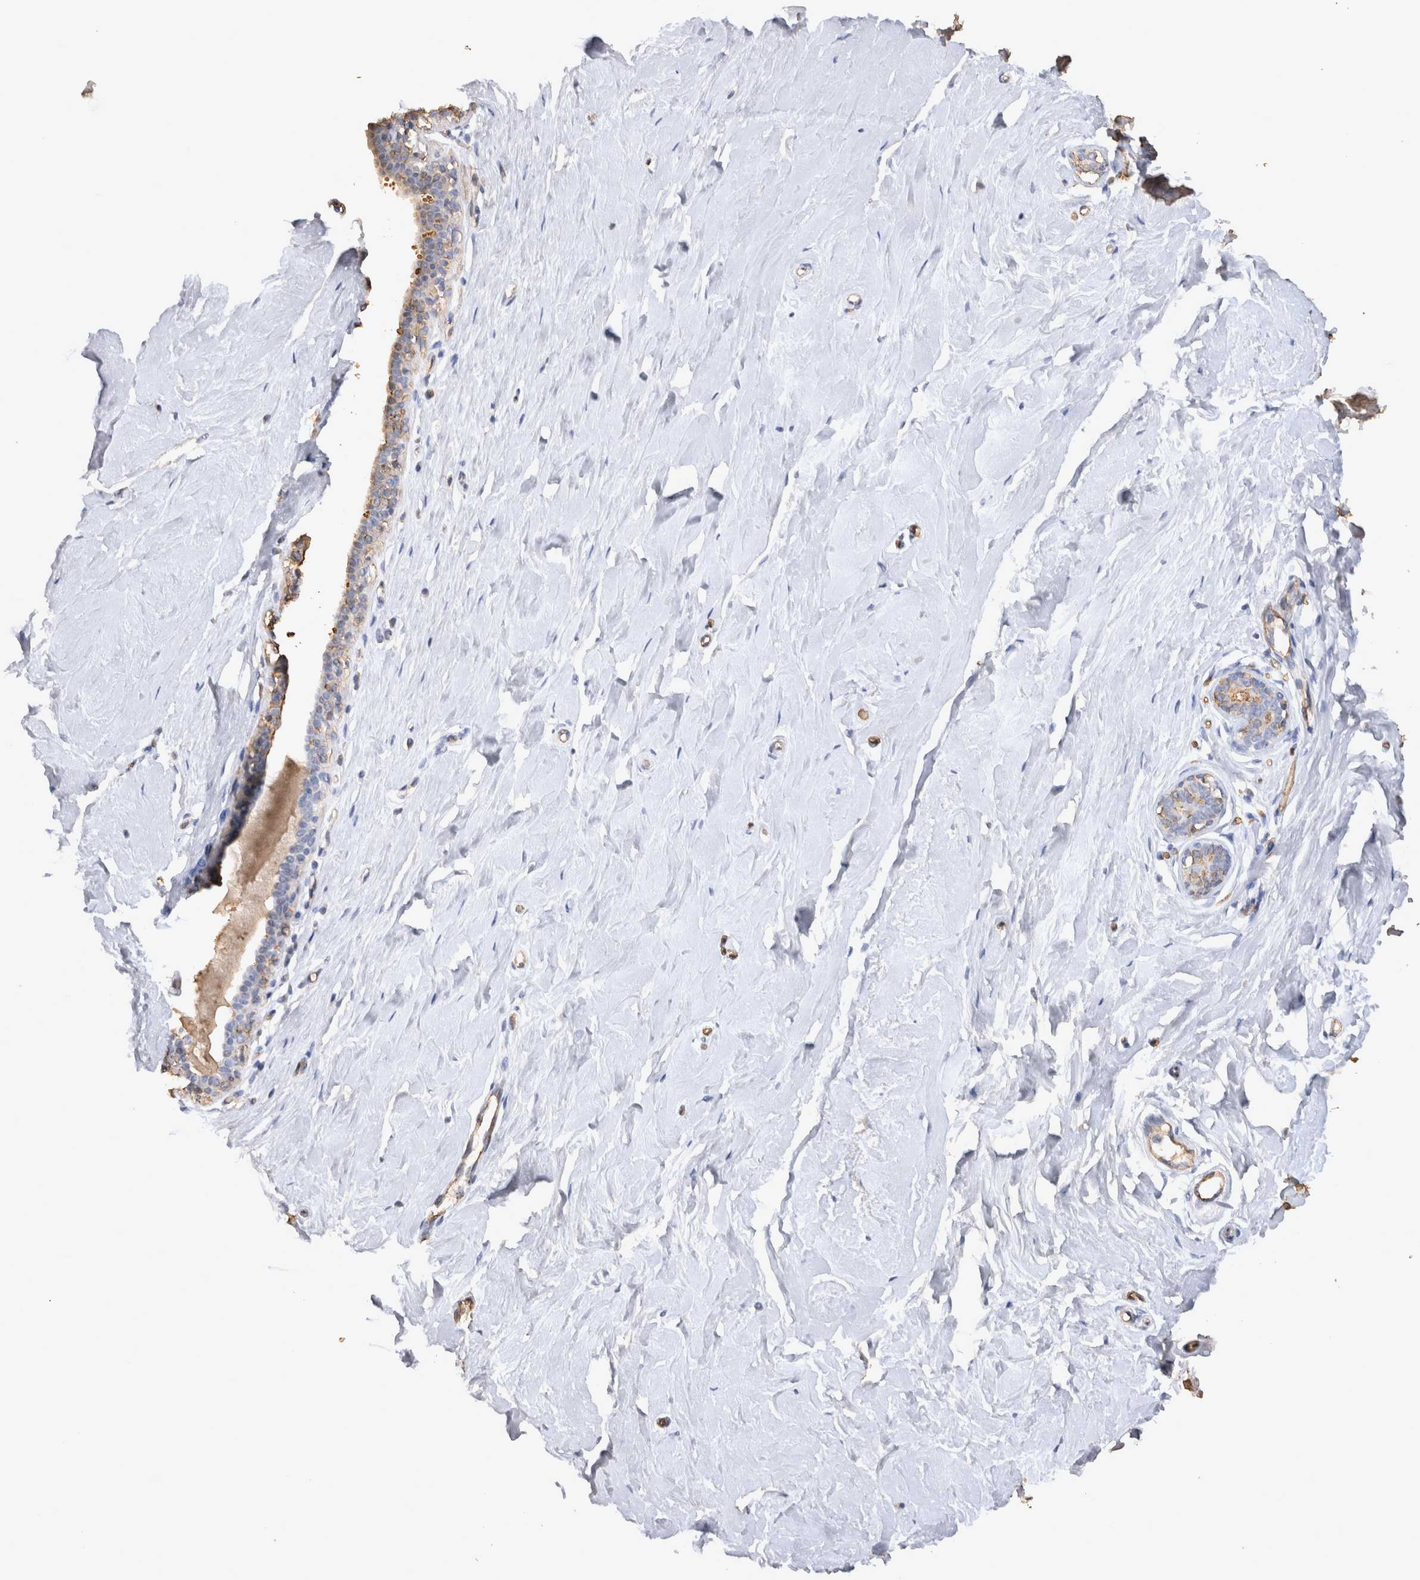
{"staining": {"intensity": "negative", "quantity": "none", "location": "none"}, "tissue": "breast", "cell_type": "Adipocytes", "image_type": "normal", "snomed": [{"axis": "morphology", "description": "Normal tissue, NOS"}, {"axis": "topography", "description": "Breast"}], "caption": "There is no significant staining in adipocytes of breast. The staining was performed using DAB (3,3'-diaminobenzidine) to visualize the protein expression in brown, while the nuclei were stained in blue with hematoxylin (Magnification: 20x).", "gene": "IL17RC", "patient": {"sex": "female", "age": 23}}